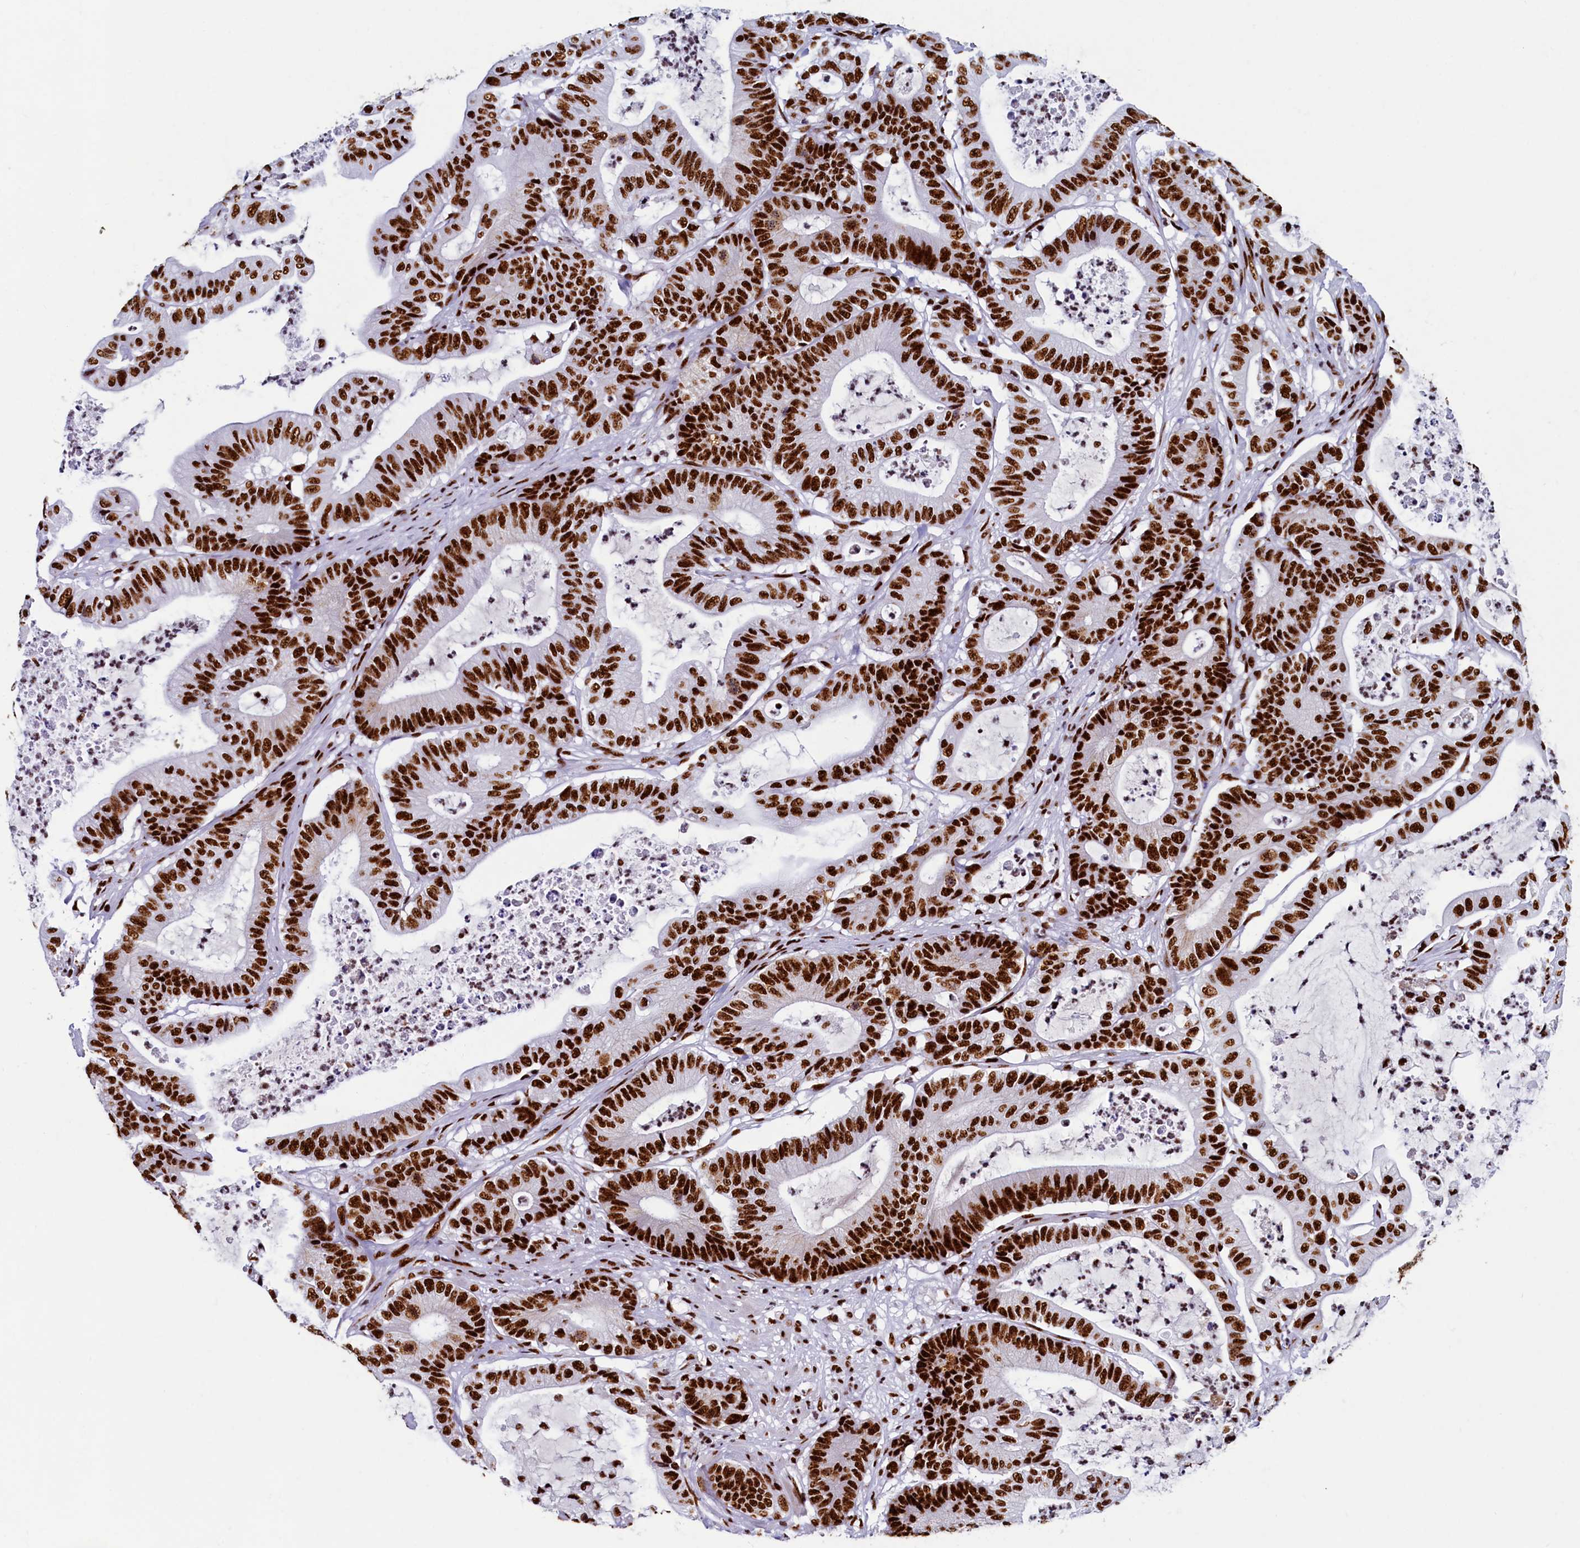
{"staining": {"intensity": "strong", "quantity": ">75%", "location": "nuclear"}, "tissue": "colorectal cancer", "cell_type": "Tumor cells", "image_type": "cancer", "snomed": [{"axis": "morphology", "description": "Adenocarcinoma, NOS"}, {"axis": "topography", "description": "Colon"}], "caption": "Immunohistochemistry (IHC) staining of colorectal cancer, which exhibits high levels of strong nuclear positivity in about >75% of tumor cells indicating strong nuclear protein expression. The staining was performed using DAB (brown) for protein detection and nuclei were counterstained in hematoxylin (blue).", "gene": "SRRM2", "patient": {"sex": "female", "age": 84}}